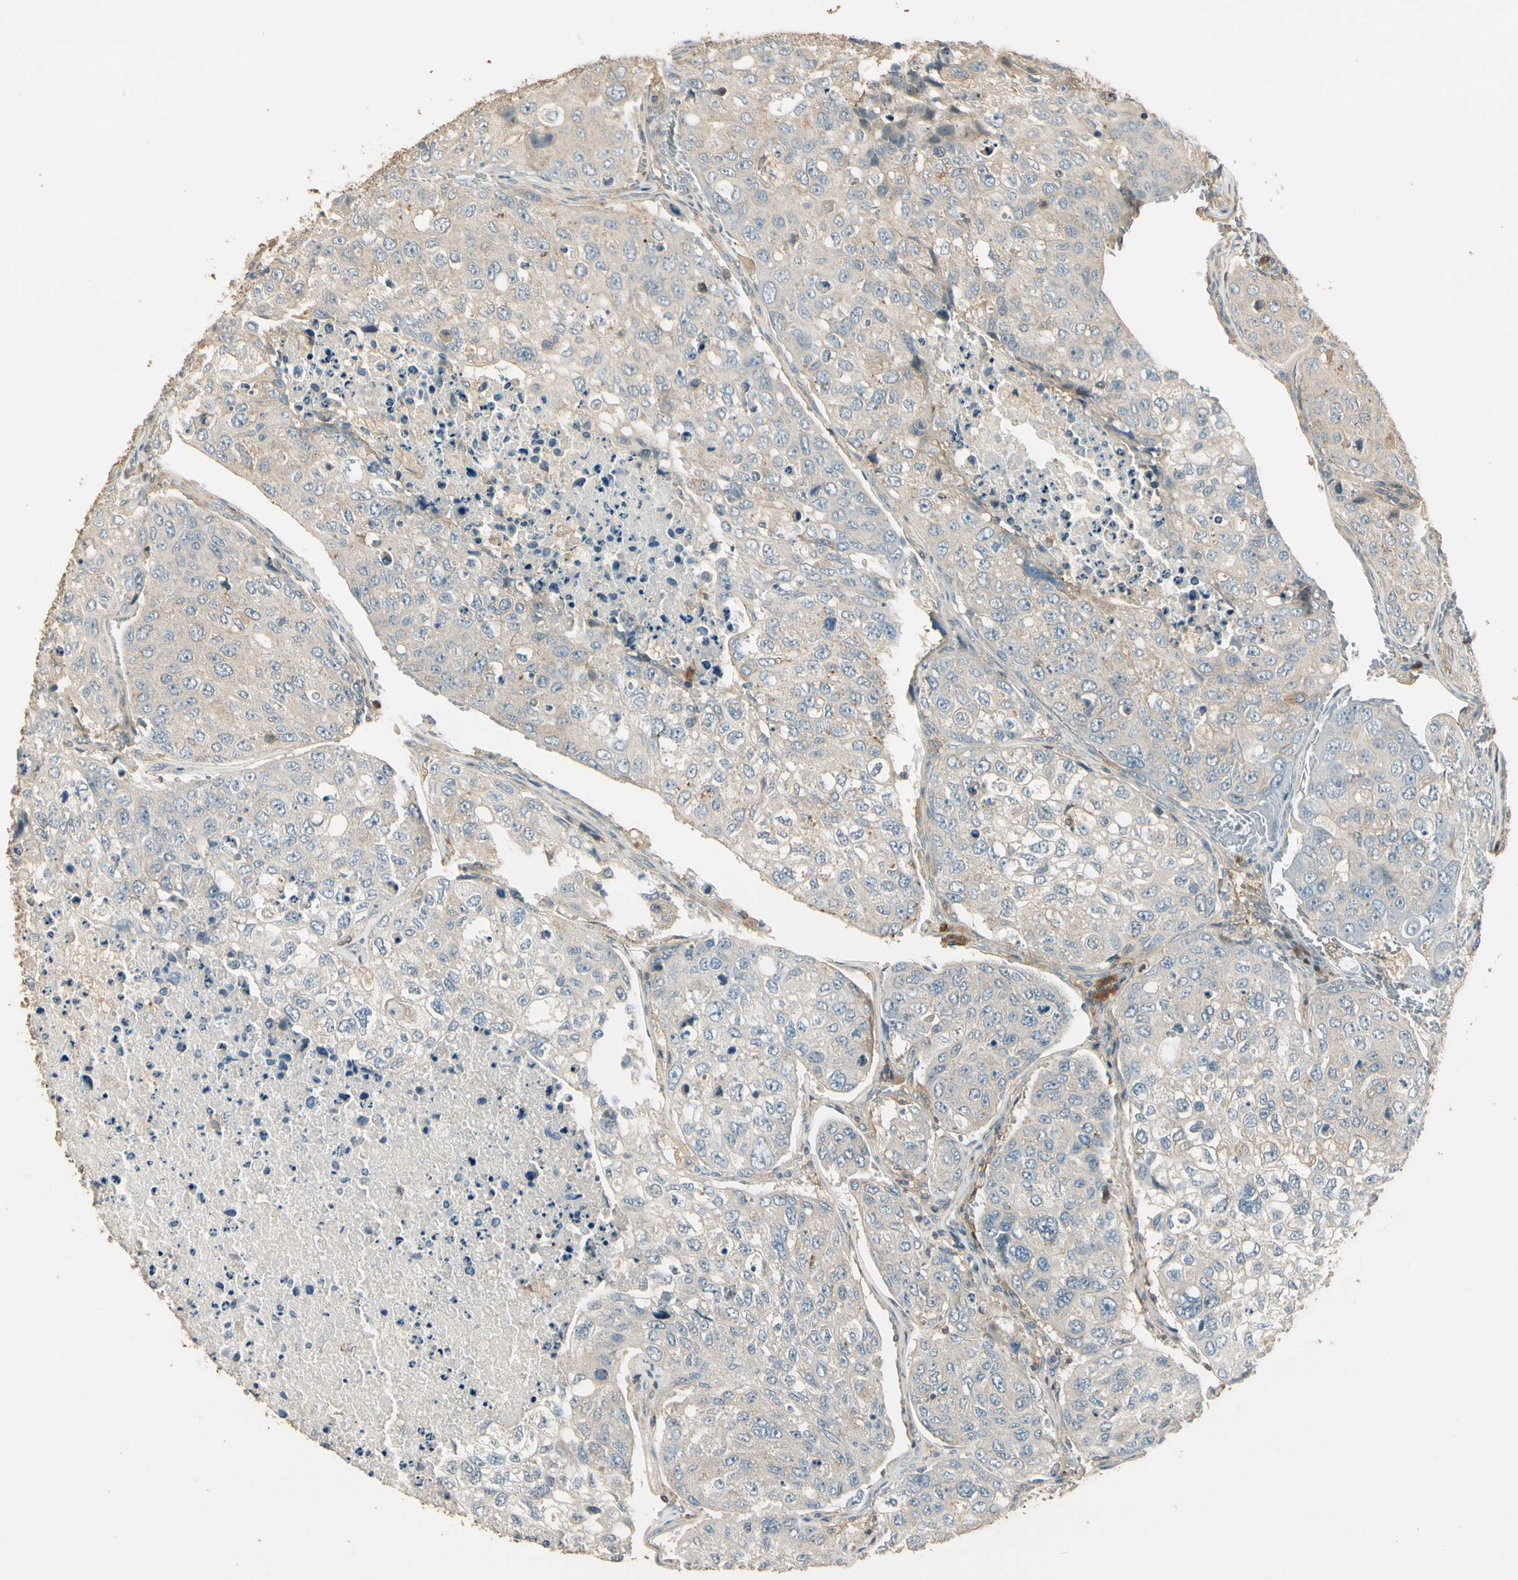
{"staining": {"intensity": "weak", "quantity": "<25%", "location": "cytoplasmic/membranous"}, "tissue": "urothelial cancer", "cell_type": "Tumor cells", "image_type": "cancer", "snomed": [{"axis": "morphology", "description": "Urothelial carcinoma, High grade"}, {"axis": "topography", "description": "Lymph node"}, {"axis": "topography", "description": "Urinary bladder"}], "caption": "An IHC histopathology image of urothelial cancer is shown. There is no staining in tumor cells of urothelial cancer.", "gene": "PLXNA1", "patient": {"sex": "male", "age": 51}}